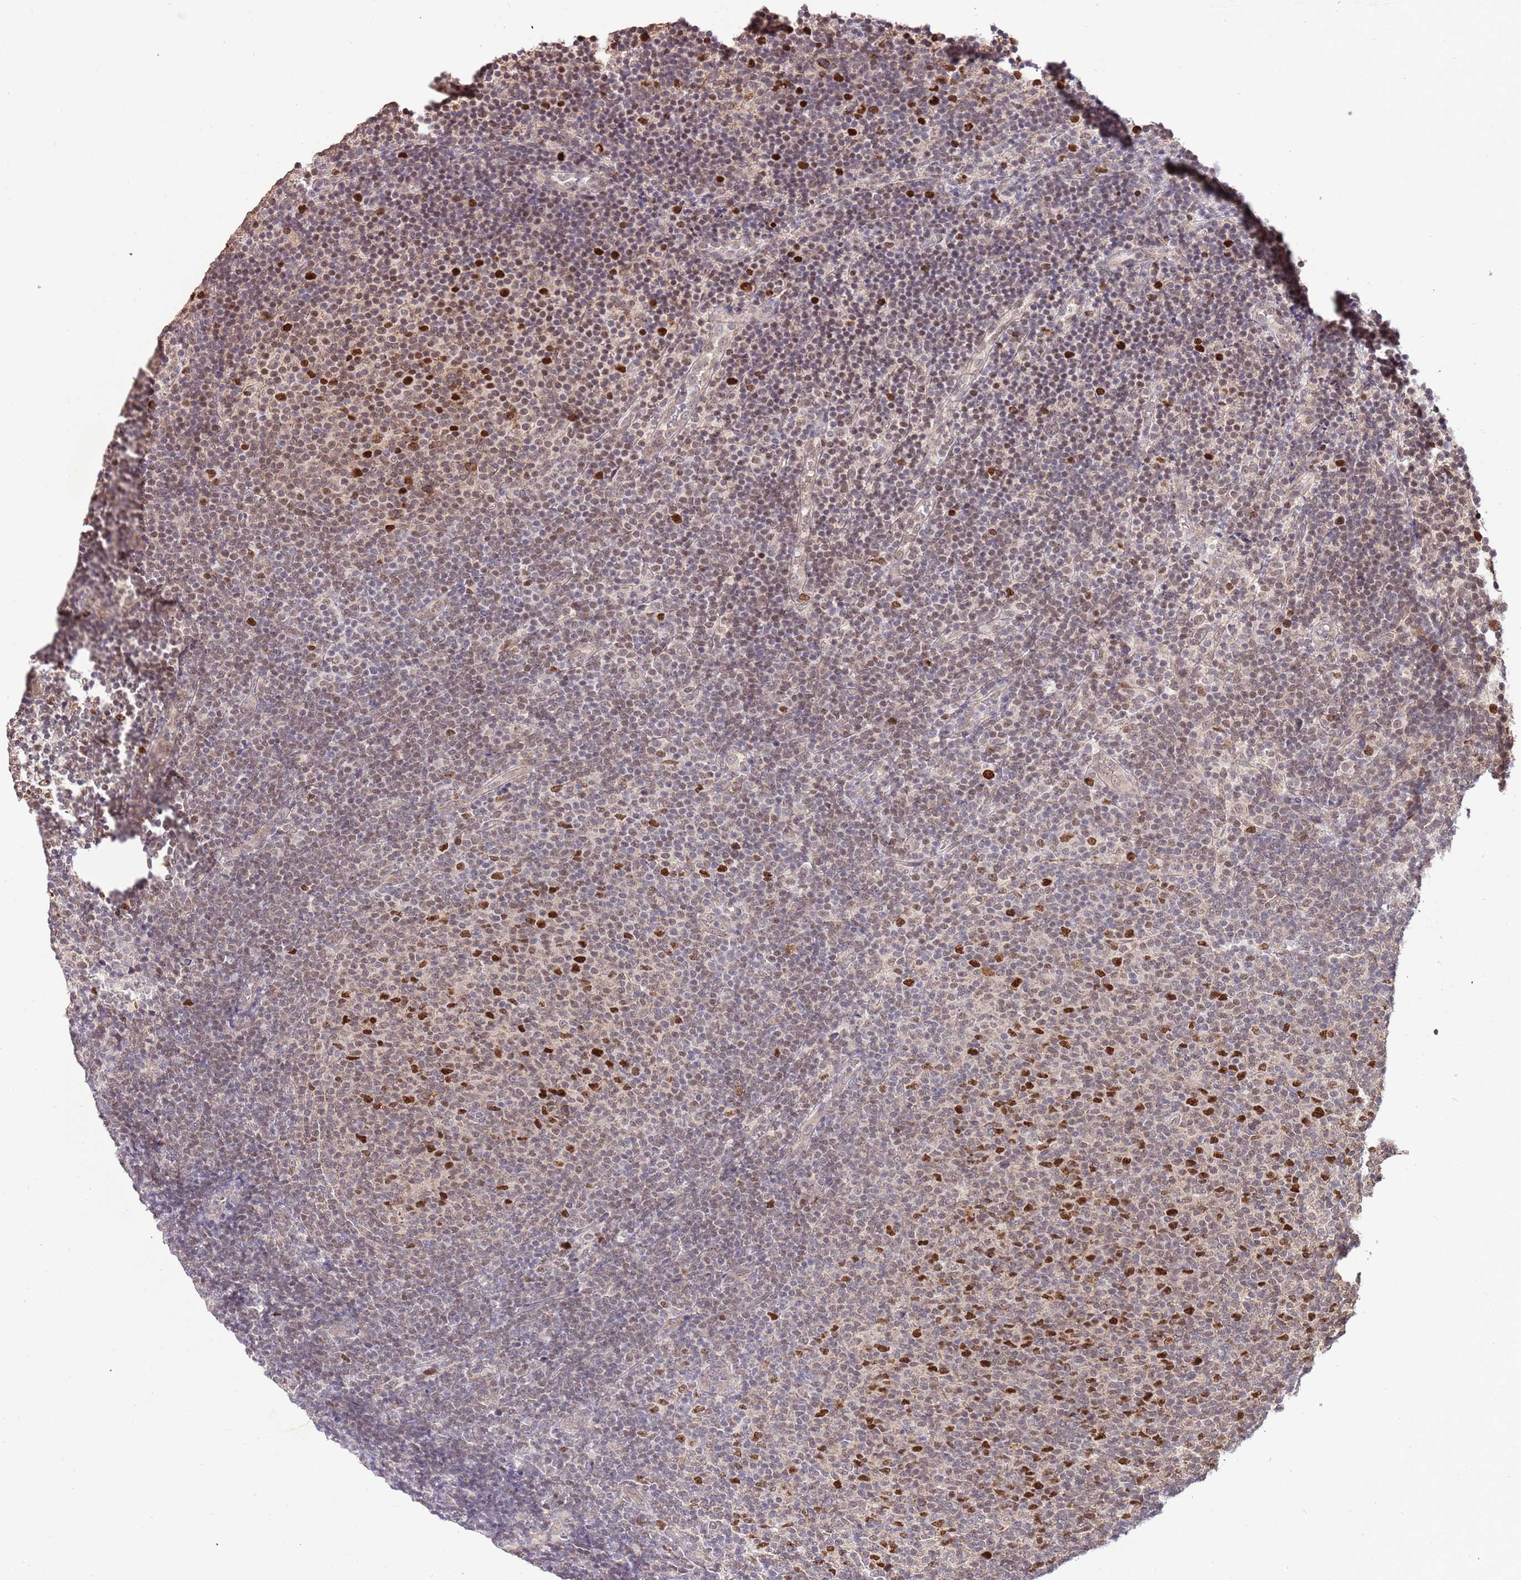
{"staining": {"intensity": "strong", "quantity": "<25%", "location": "nuclear"}, "tissue": "lymphoma", "cell_type": "Tumor cells", "image_type": "cancer", "snomed": [{"axis": "morphology", "description": "Malignant lymphoma, non-Hodgkin's type, Low grade"}, {"axis": "topography", "description": "Lymph node"}], "caption": "The immunohistochemical stain labels strong nuclear staining in tumor cells of lymphoma tissue.", "gene": "RIF1", "patient": {"sex": "male", "age": 66}}